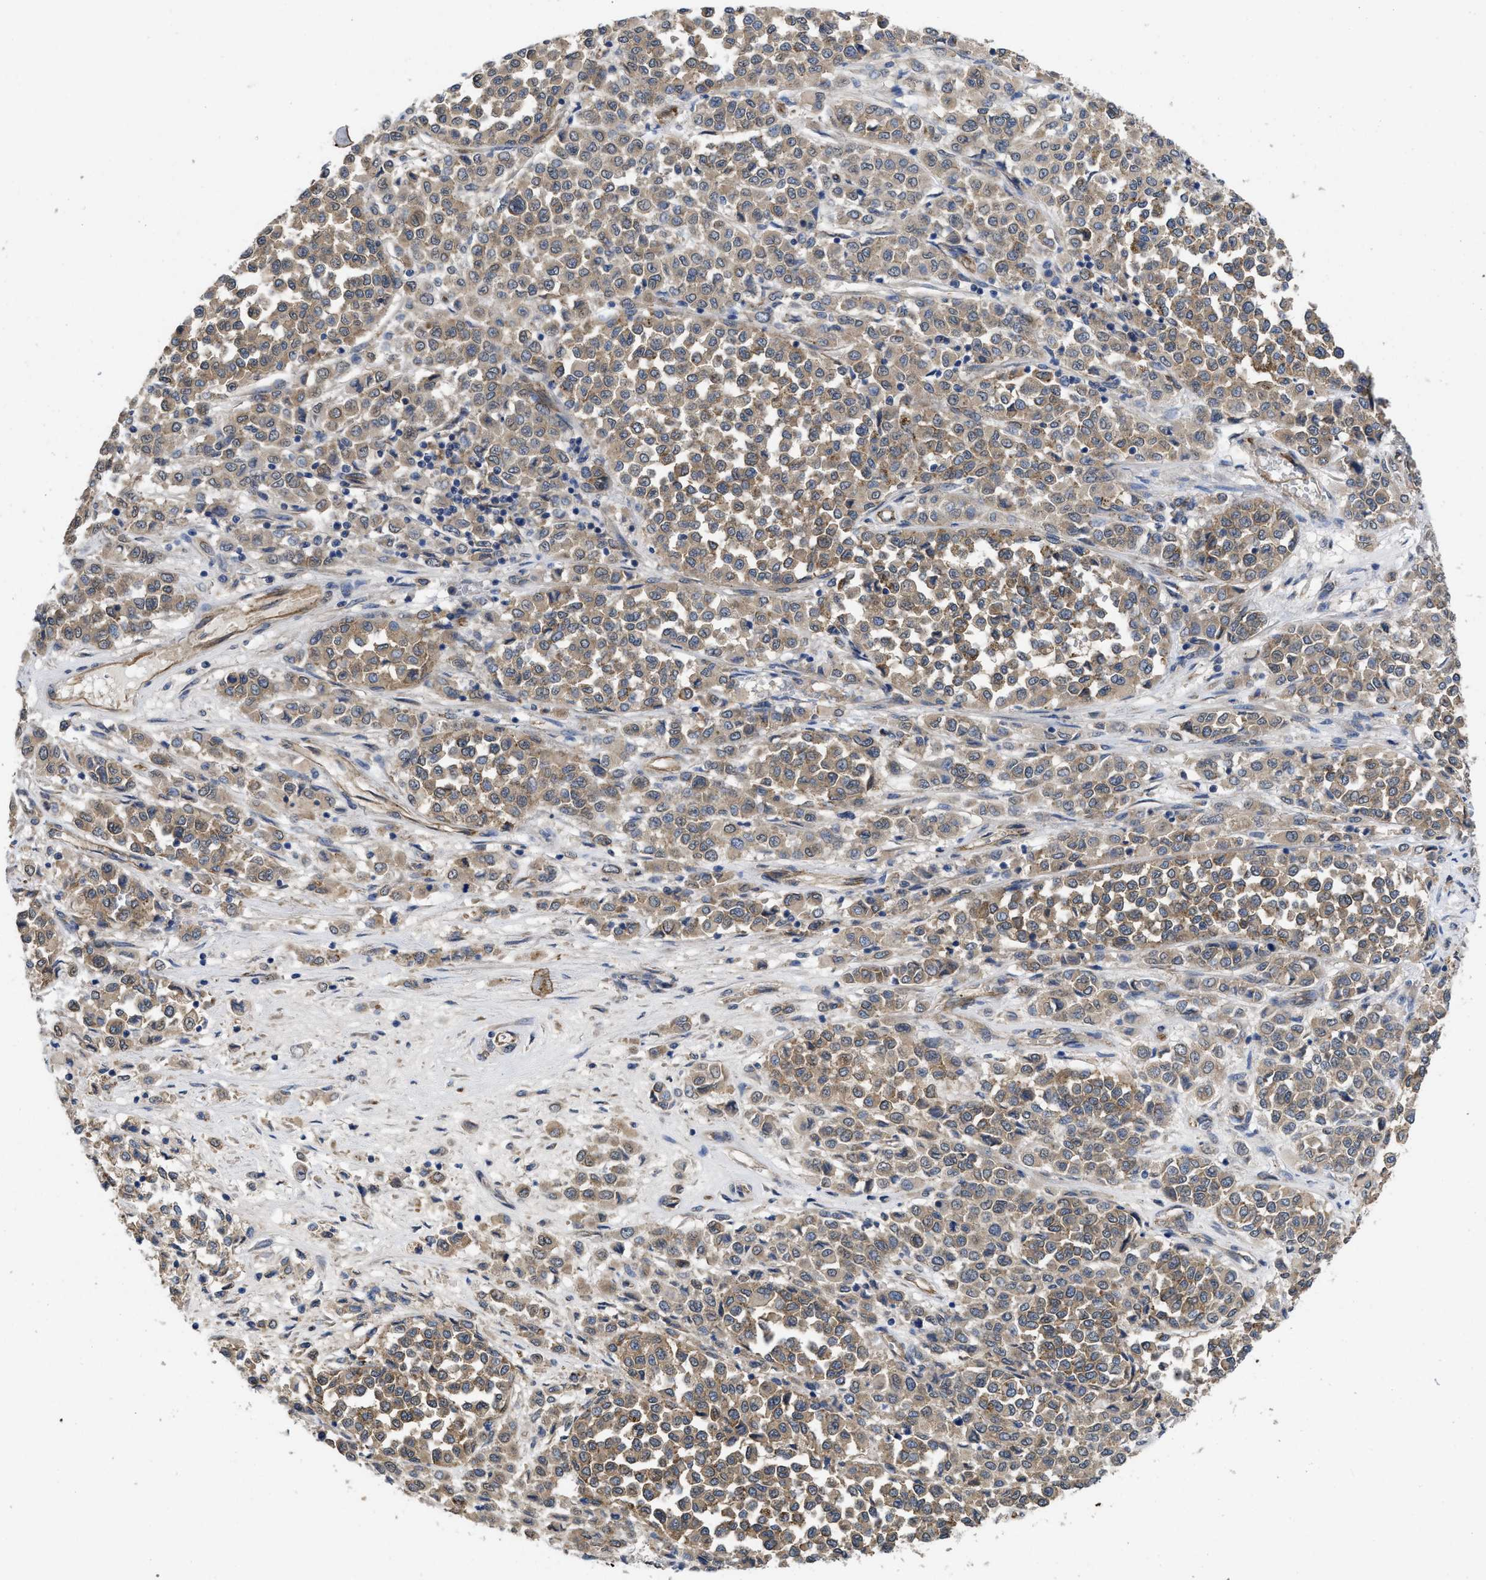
{"staining": {"intensity": "weak", "quantity": ">75%", "location": "cytoplasmic/membranous"}, "tissue": "melanoma", "cell_type": "Tumor cells", "image_type": "cancer", "snomed": [{"axis": "morphology", "description": "Malignant melanoma, Metastatic site"}, {"axis": "topography", "description": "Pancreas"}], "caption": "Protein analysis of melanoma tissue displays weak cytoplasmic/membranous positivity in about >75% of tumor cells.", "gene": "PKD2", "patient": {"sex": "female", "age": 30}}